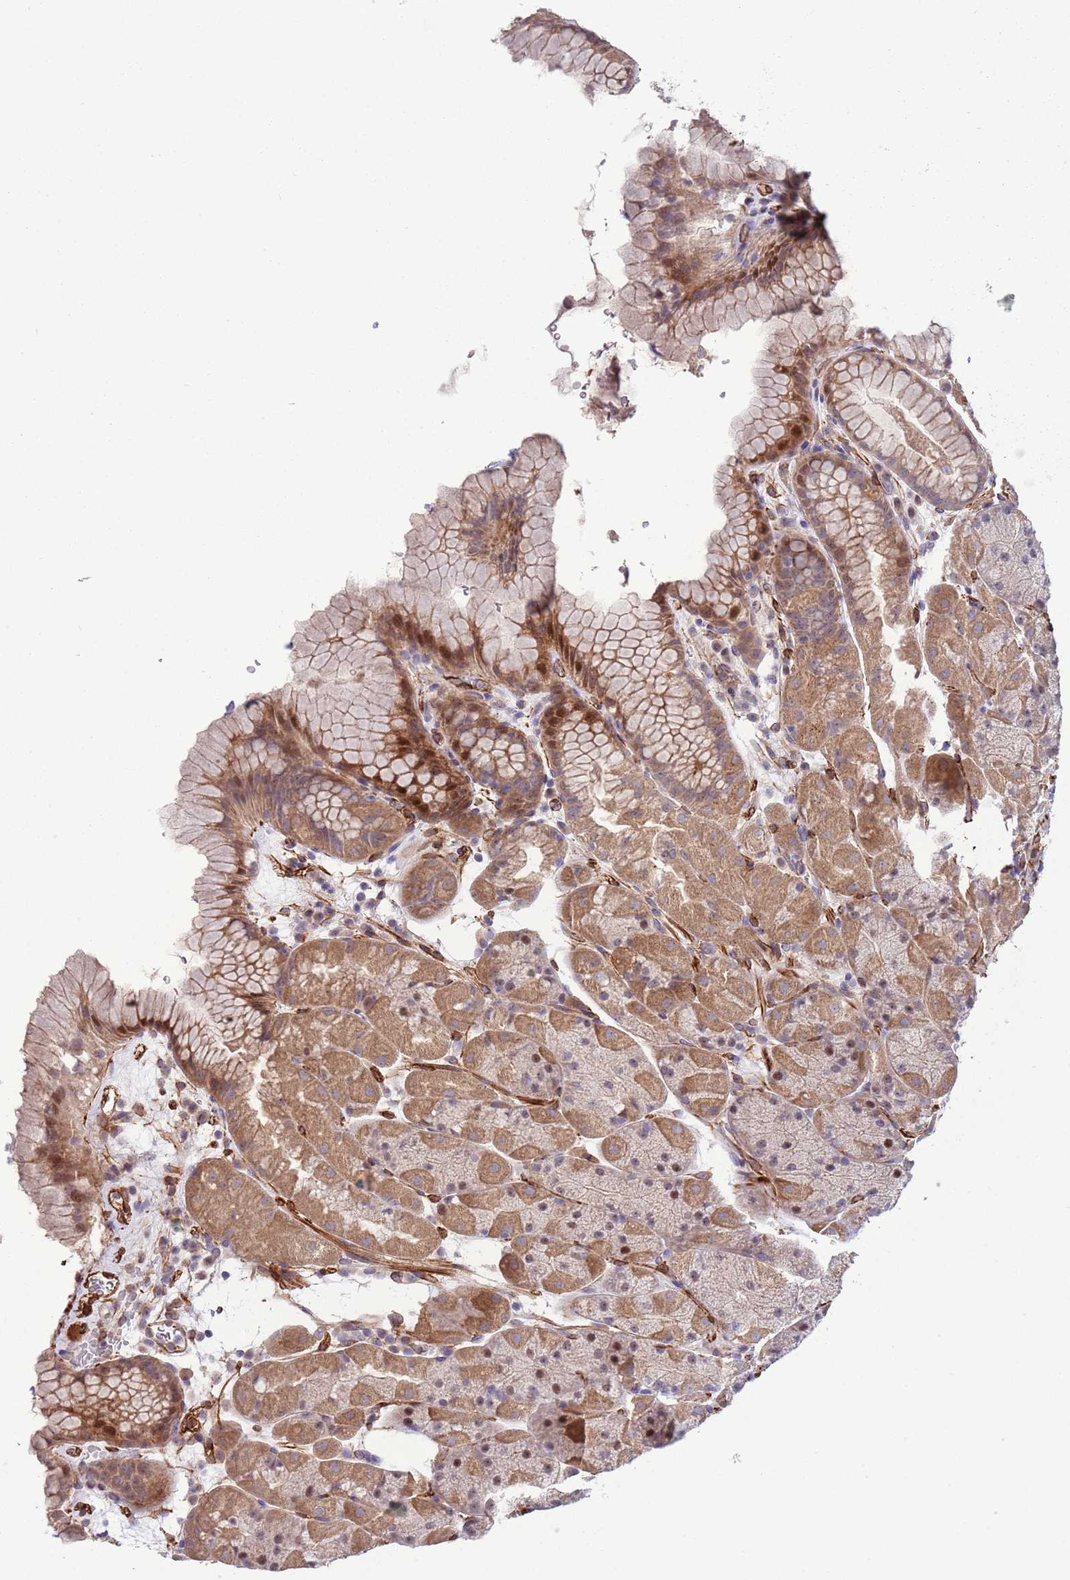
{"staining": {"intensity": "moderate", "quantity": ">75%", "location": "cytoplasmic/membranous,nuclear"}, "tissue": "stomach", "cell_type": "Glandular cells", "image_type": "normal", "snomed": [{"axis": "morphology", "description": "Normal tissue, NOS"}, {"axis": "topography", "description": "Stomach, upper"}, {"axis": "topography", "description": "Stomach, lower"}], "caption": "The histopathology image shows a brown stain indicating the presence of a protein in the cytoplasmic/membranous,nuclear of glandular cells in stomach. (DAB = brown stain, brightfield microscopy at high magnification).", "gene": "GAS2L3", "patient": {"sex": "male", "age": 67}}